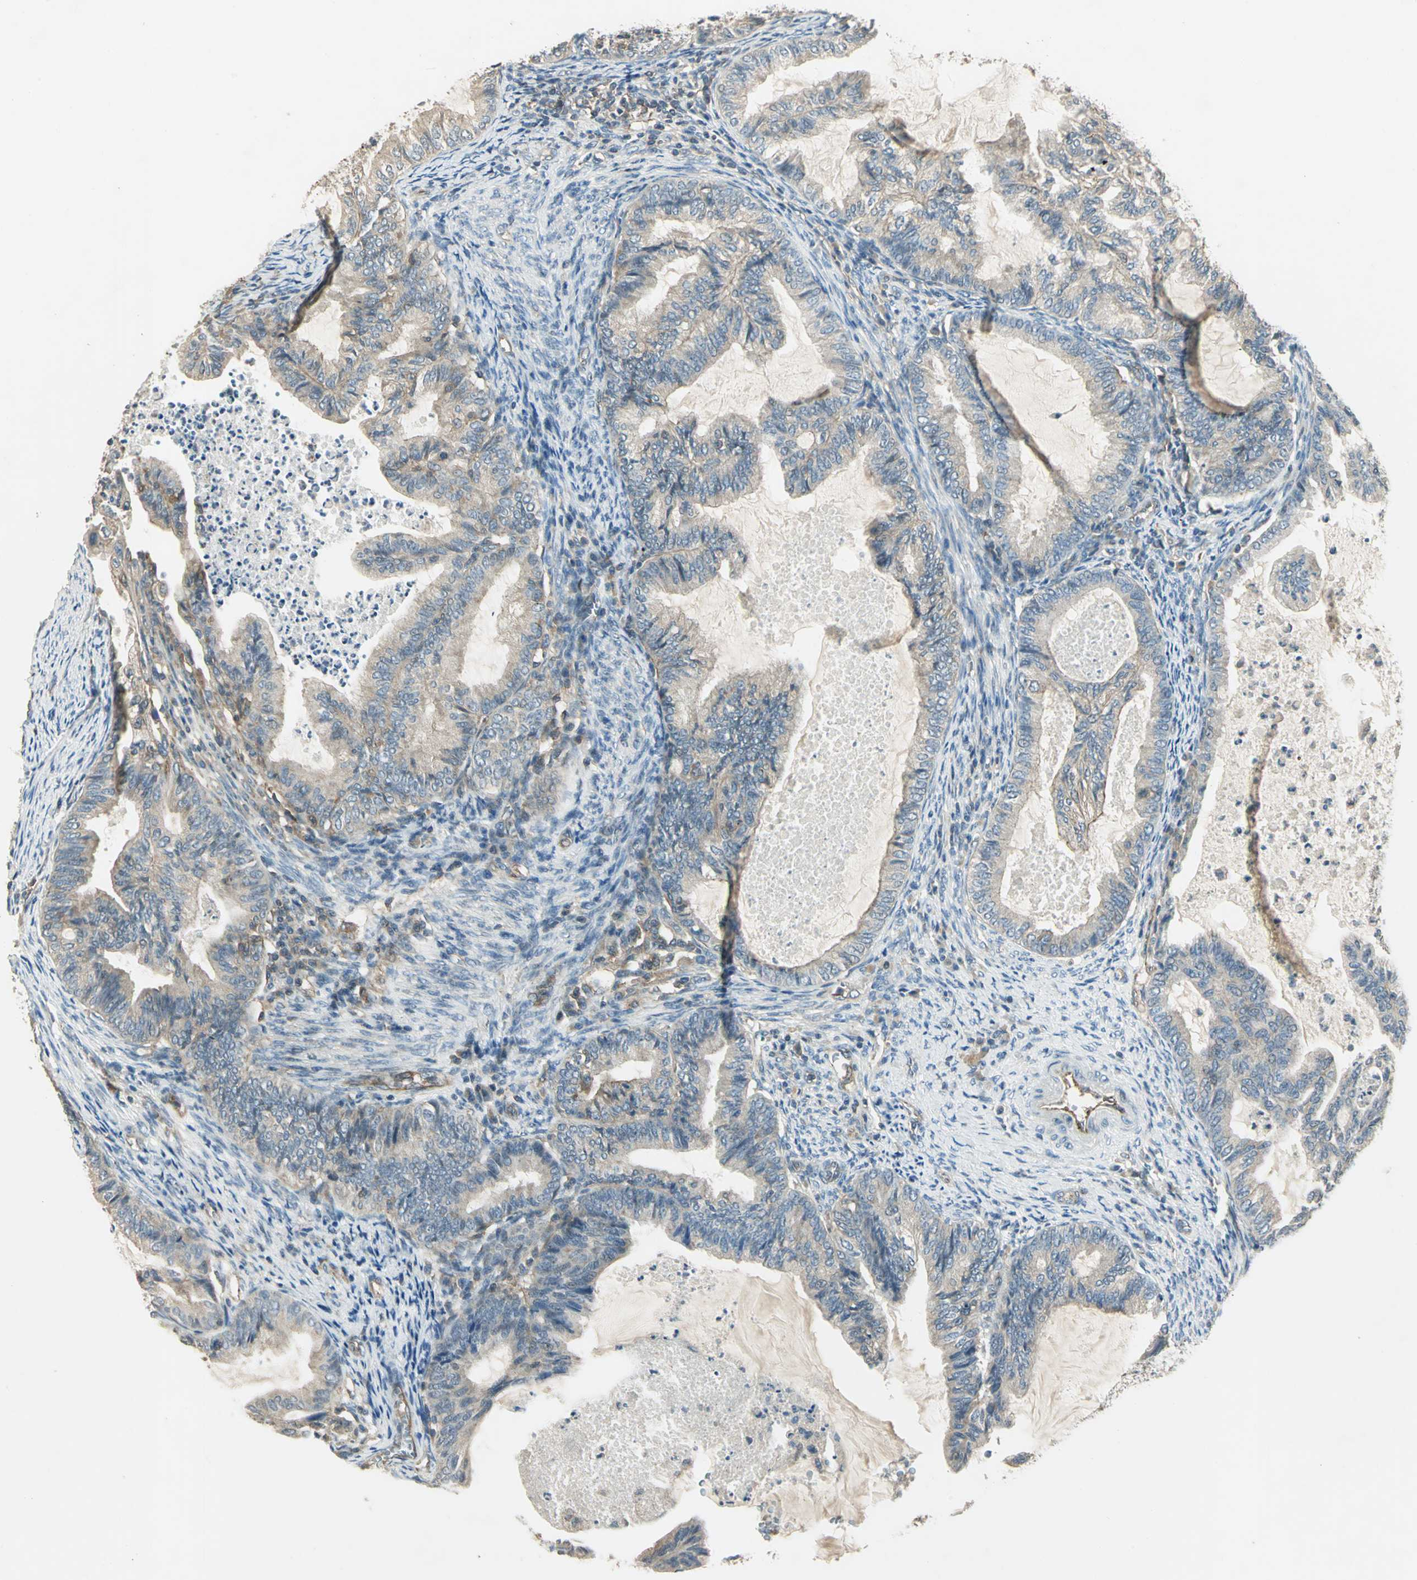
{"staining": {"intensity": "weak", "quantity": "25%-75%", "location": "cytoplasmic/membranous"}, "tissue": "cervical cancer", "cell_type": "Tumor cells", "image_type": "cancer", "snomed": [{"axis": "morphology", "description": "Normal tissue, NOS"}, {"axis": "morphology", "description": "Adenocarcinoma, NOS"}, {"axis": "topography", "description": "Cervix"}, {"axis": "topography", "description": "Endometrium"}], "caption": "Immunohistochemical staining of human cervical cancer (adenocarcinoma) exhibits low levels of weak cytoplasmic/membranous protein expression in approximately 25%-75% of tumor cells. Nuclei are stained in blue.", "gene": "RAPGEF1", "patient": {"sex": "female", "age": 86}}